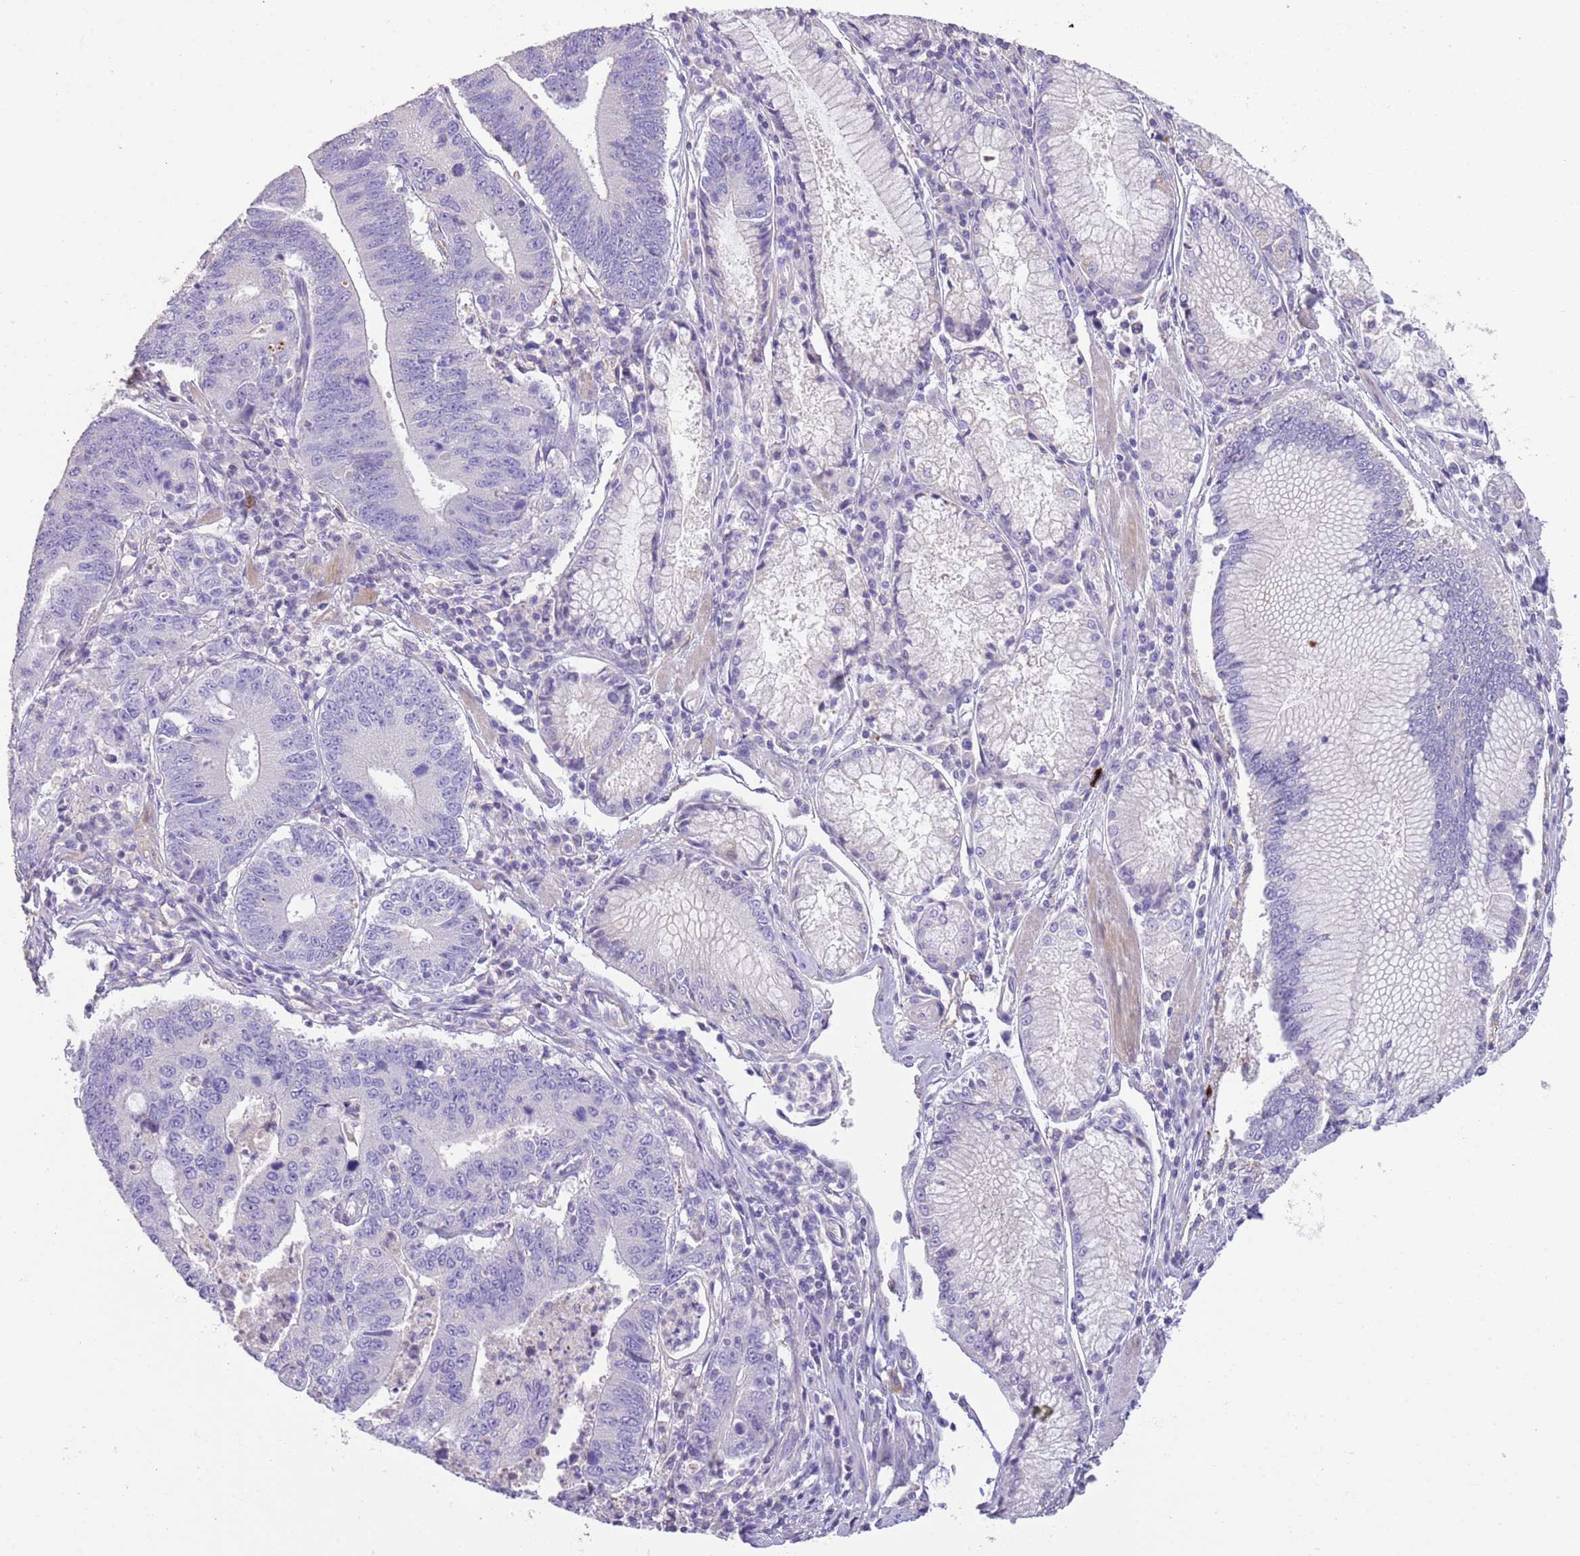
{"staining": {"intensity": "negative", "quantity": "none", "location": "none"}, "tissue": "stomach cancer", "cell_type": "Tumor cells", "image_type": "cancer", "snomed": [{"axis": "morphology", "description": "Adenocarcinoma, NOS"}, {"axis": "topography", "description": "Stomach"}], "caption": "Photomicrograph shows no protein positivity in tumor cells of adenocarcinoma (stomach) tissue.", "gene": "SFTPA1", "patient": {"sex": "male", "age": 59}}